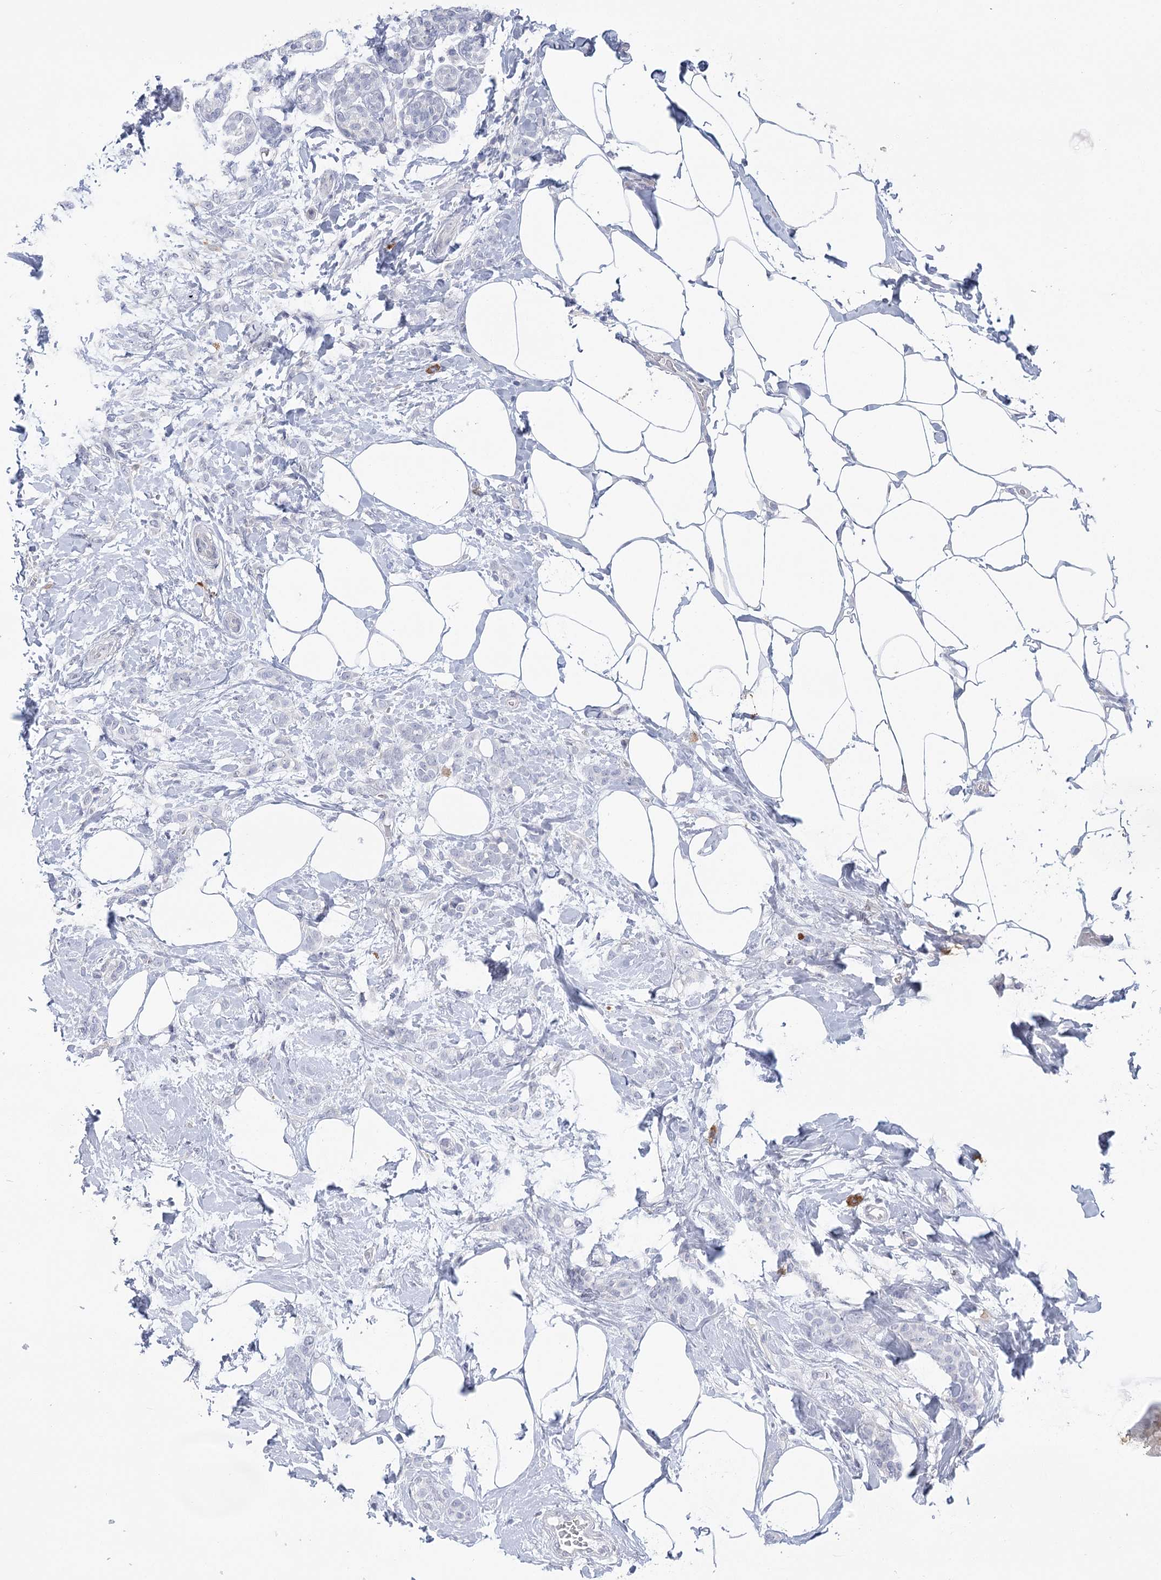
{"staining": {"intensity": "negative", "quantity": "none", "location": "none"}, "tissue": "breast cancer", "cell_type": "Tumor cells", "image_type": "cancer", "snomed": [{"axis": "morphology", "description": "Lobular carcinoma, in situ"}, {"axis": "morphology", "description": "Lobular carcinoma"}, {"axis": "topography", "description": "Breast"}], "caption": "This is an immunohistochemistry image of breast lobular carcinoma. There is no staining in tumor cells.", "gene": "FAM76B", "patient": {"sex": "female", "age": 41}}